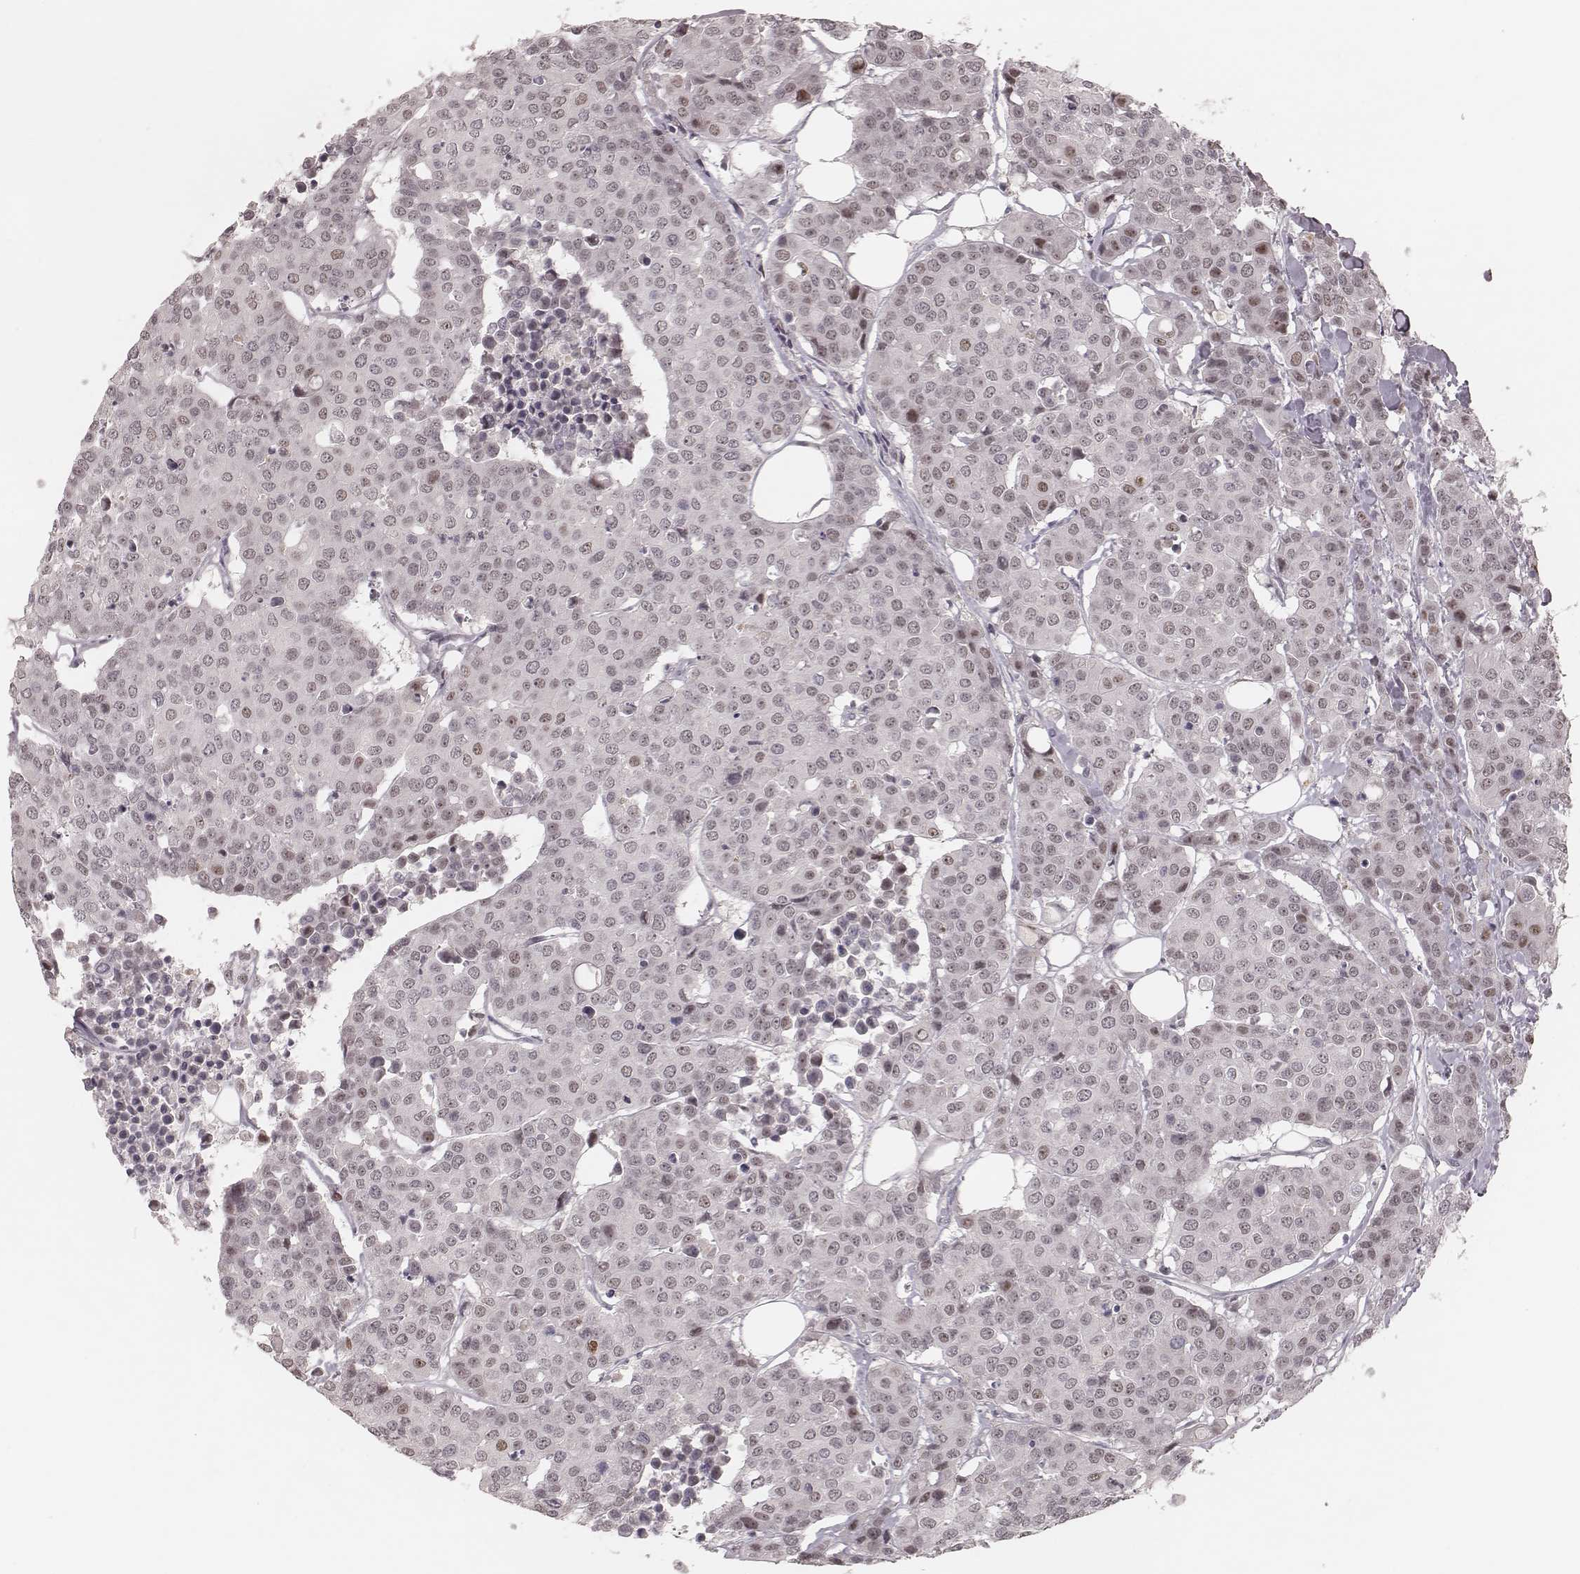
{"staining": {"intensity": "weak", "quantity": "<25%", "location": "nuclear"}, "tissue": "carcinoid", "cell_type": "Tumor cells", "image_type": "cancer", "snomed": [{"axis": "morphology", "description": "Carcinoid, malignant, NOS"}, {"axis": "topography", "description": "Colon"}], "caption": "An immunohistochemistry (IHC) micrograph of carcinoid (malignant) is shown. There is no staining in tumor cells of carcinoid (malignant). The staining is performed using DAB brown chromogen with nuclei counter-stained in using hematoxylin.", "gene": "FAM13B", "patient": {"sex": "male", "age": 81}}